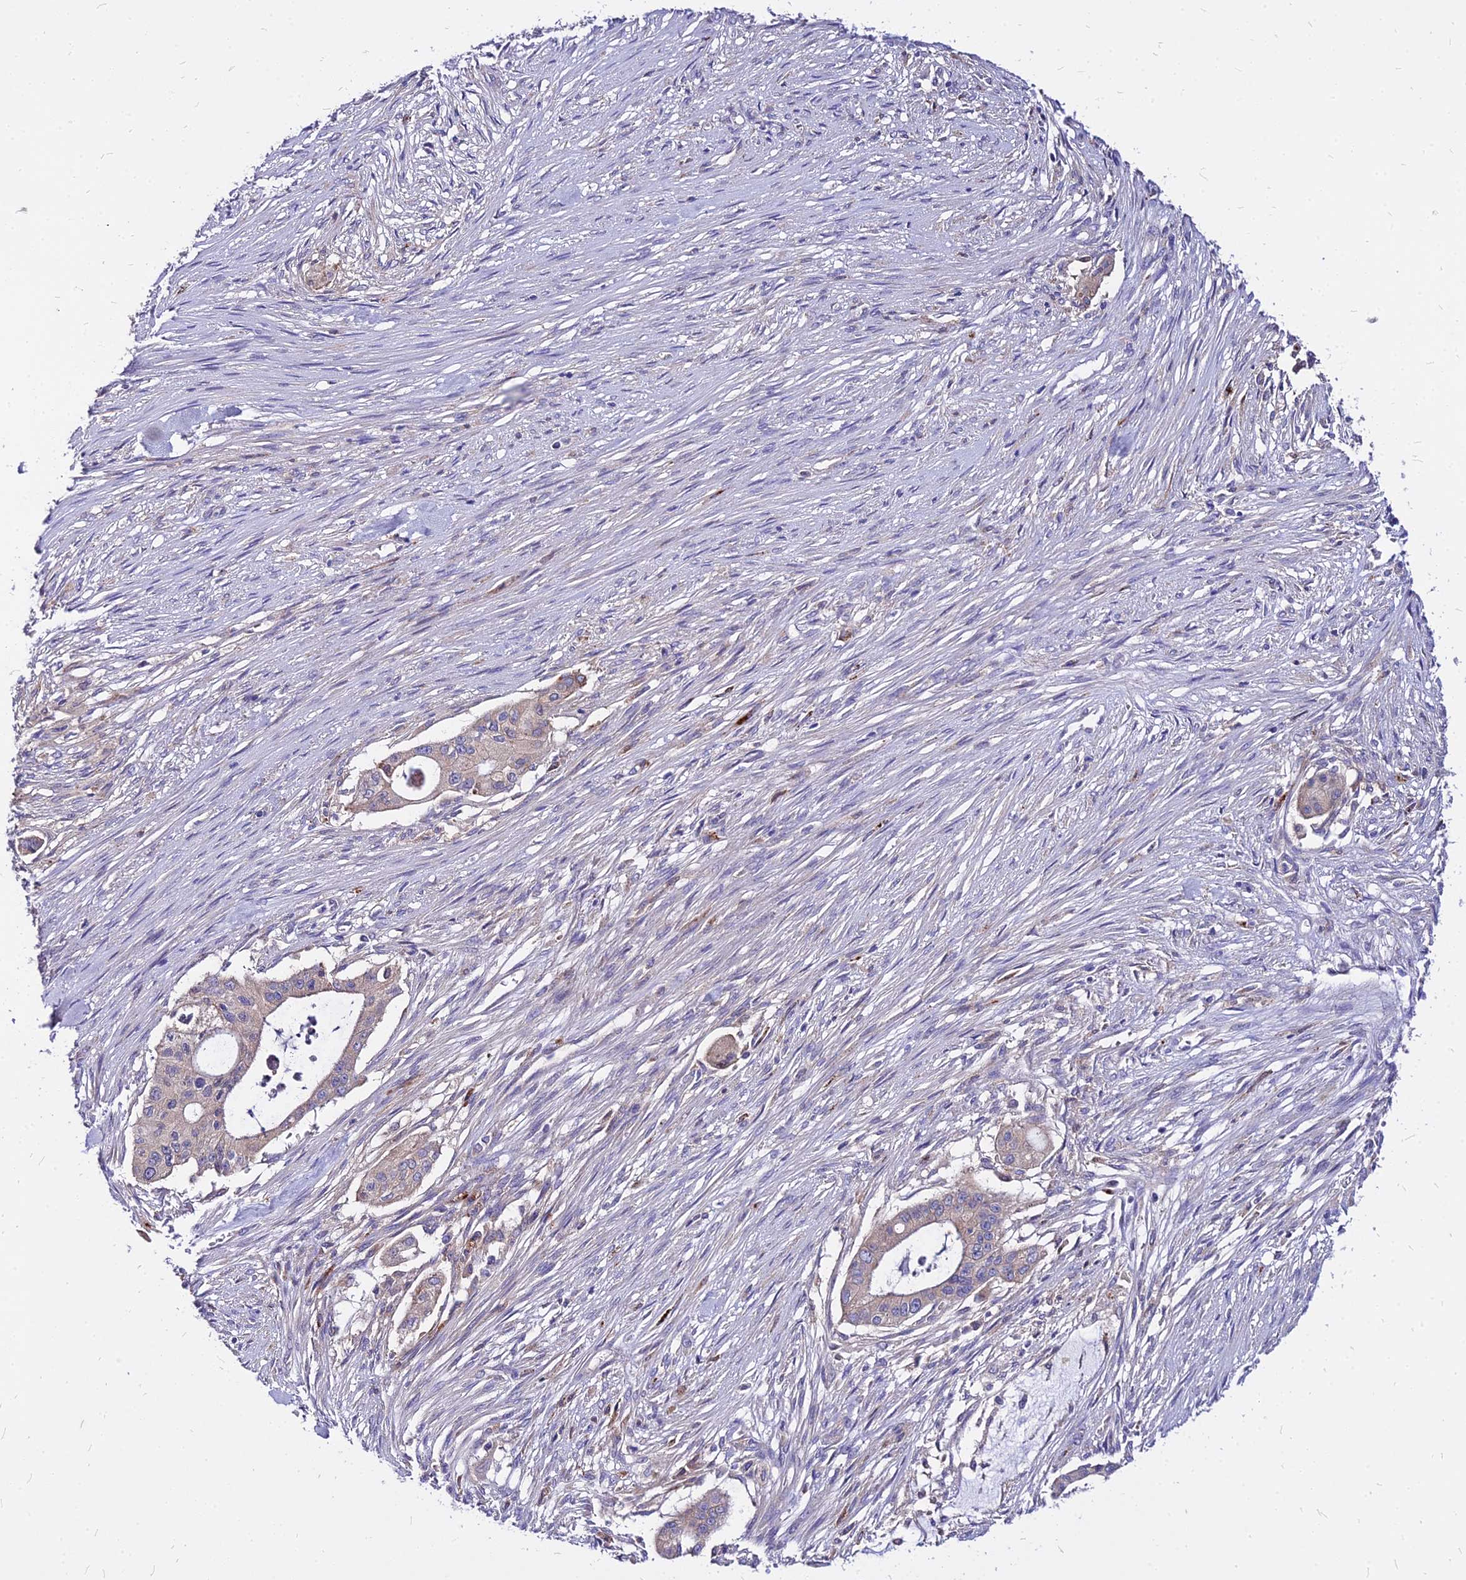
{"staining": {"intensity": "negative", "quantity": "none", "location": "none"}, "tissue": "pancreatic cancer", "cell_type": "Tumor cells", "image_type": "cancer", "snomed": [{"axis": "morphology", "description": "Adenocarcinoma, NOS"}, {"axis": "topography", "description": "Pancreas"}], "caption": "IHC histopathology image of human pancreatic adenocarcinoma stained for a protein (brown), which demonstrates no expression in tumor cells. Brightfield microscopy of immunohistochemistry stained with DAB (brown) and hematoxylin (blue), captured at high magnification.", "gene": "COMMD10", "patient": {"sex": "male", "age": 46}}